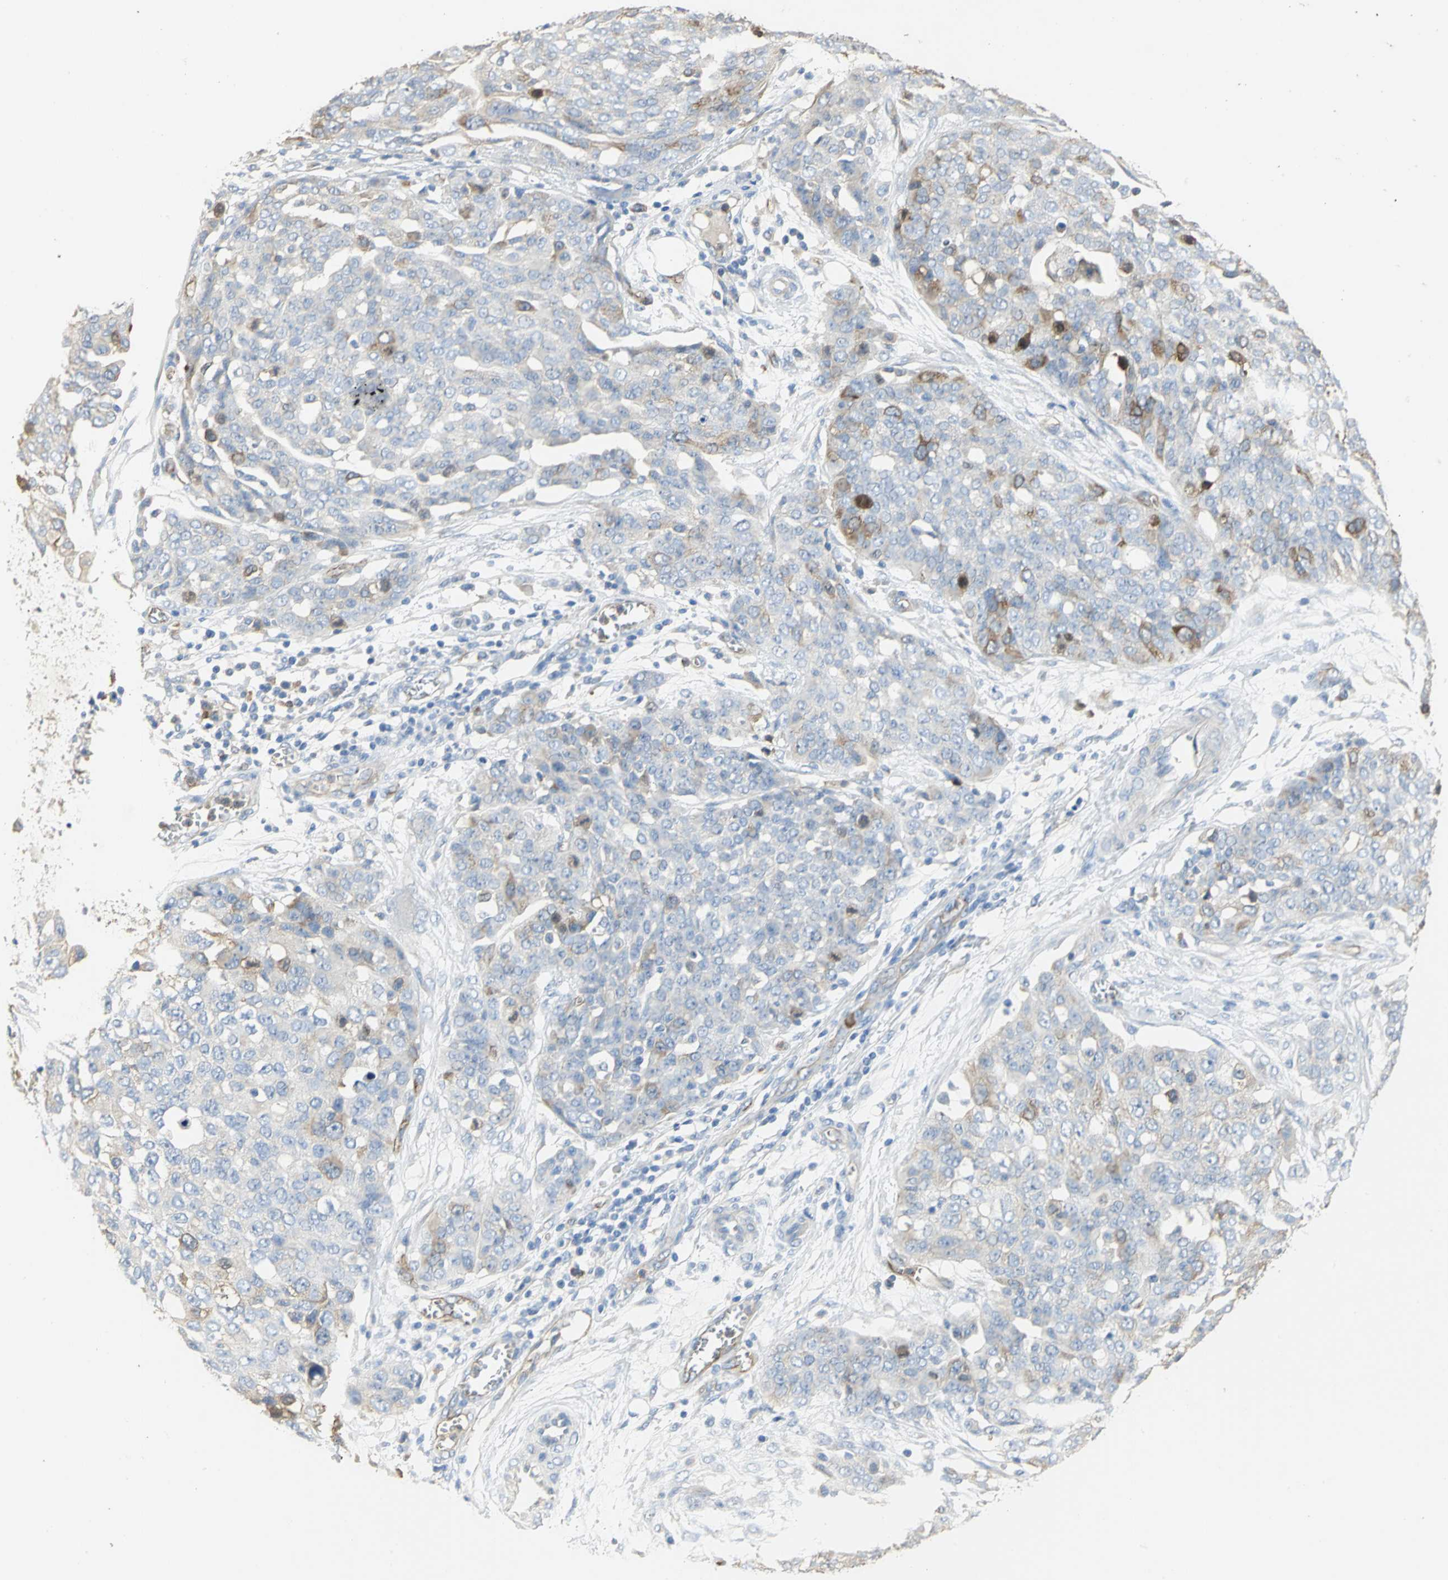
{"staining": {"intensity": "moderate", "quantity": "<25%", "location": "cytoplasmic/membranous"}, "tissue": "ovarian cancer", "cell_type": "Tumor cells", "image_type": "cancer", "snomed": [{"axis": "morphology", "description": "Cystadenocarcinoma, serous, NOS"}, {"axis": "topography", "description": "Soft tissue"}, {"axis": "topography", "description": "Ovary"}], "caption": "Immunohistochemical staining of human serous cystadenocarcinoma (ovarian) shows low levels of moderate cytoplasmic/membranous protein staining in about <25% of tumor cells. Using DAB (brown) and hematoxylin (blue) stains, captured at high magnification using brightfield microscopy.", "gene": "DLGAP5", "patient": {"sex": "female", "age": 57}}